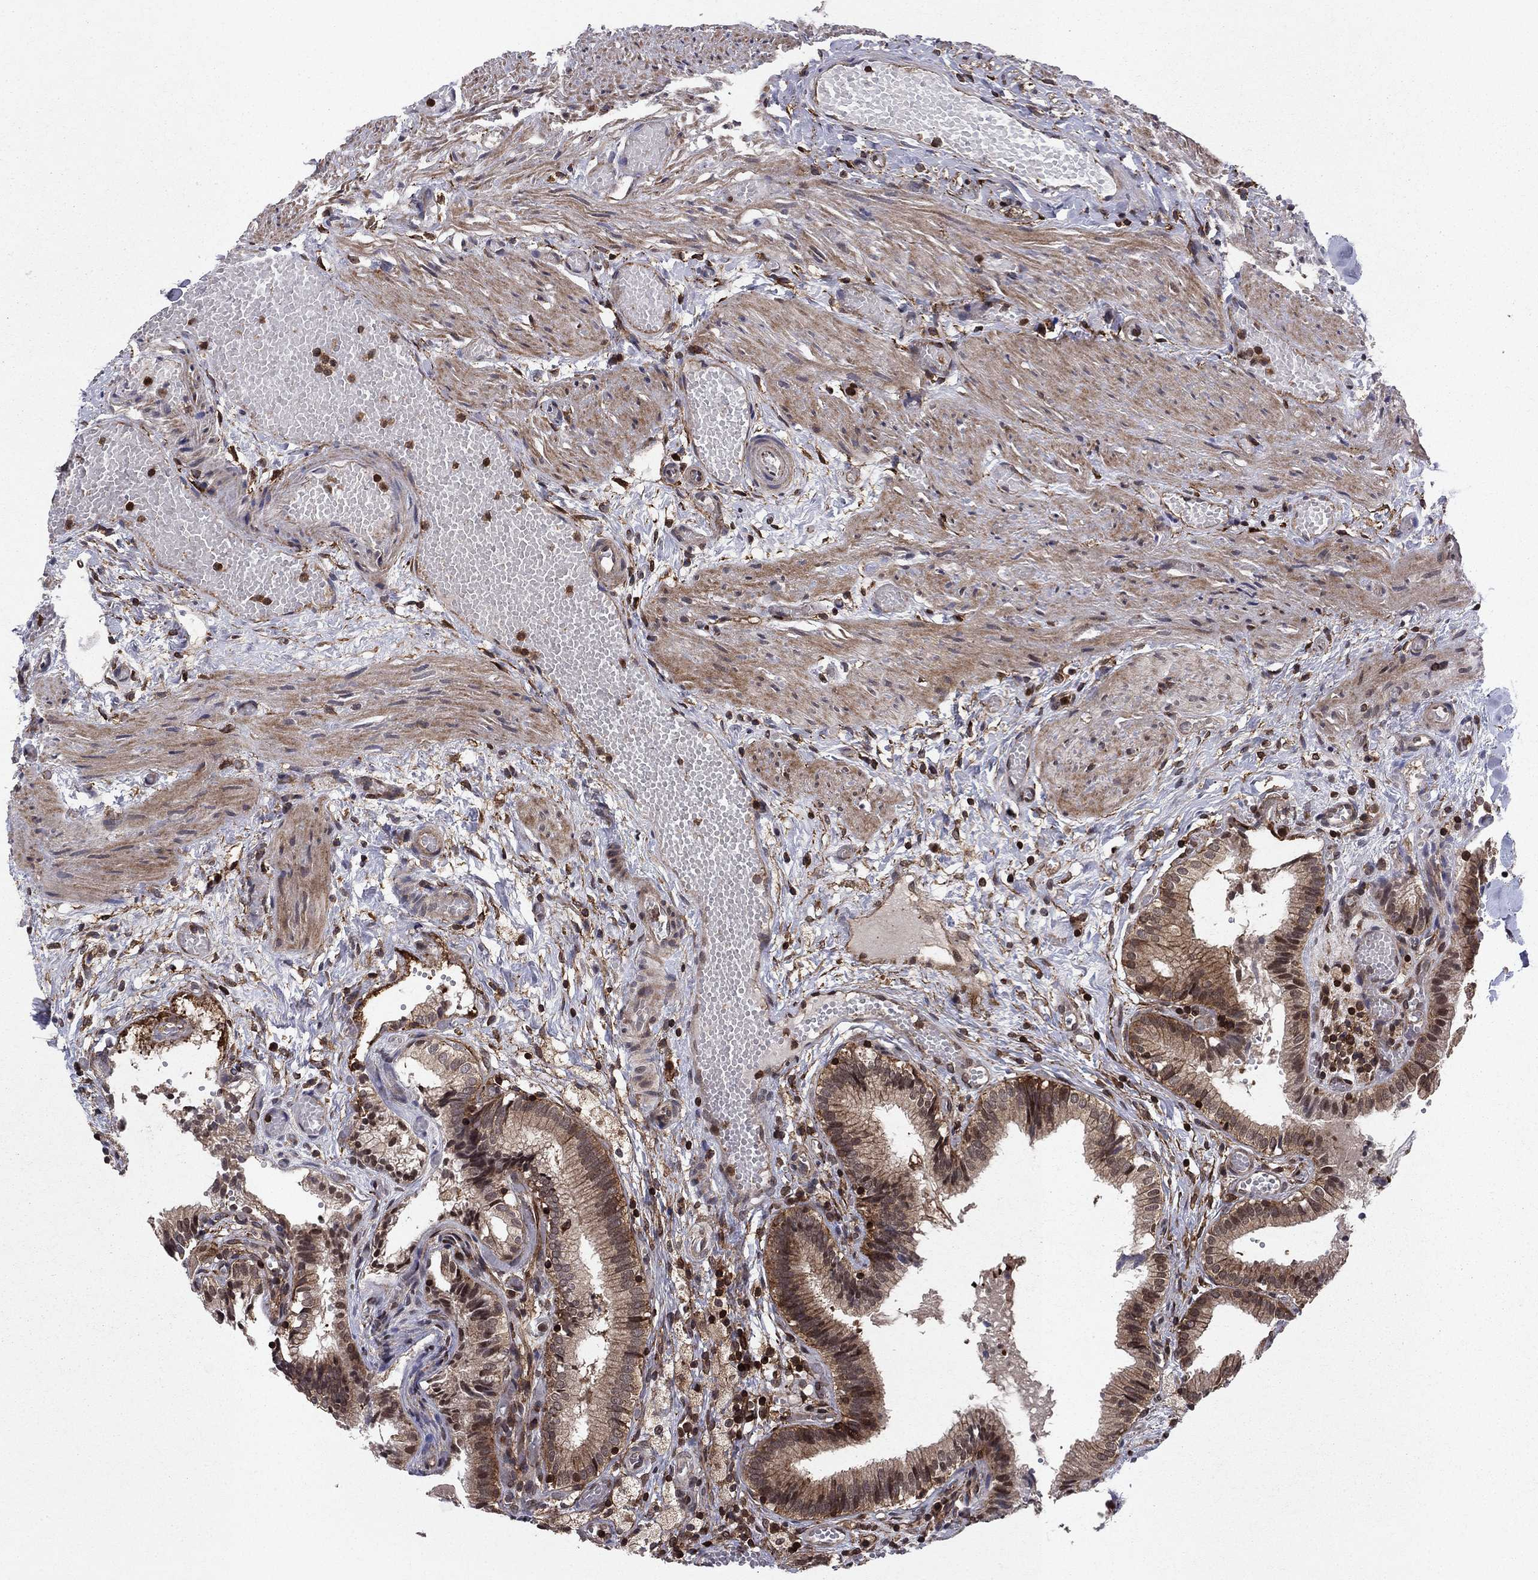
{"staining": {"intensity": "strong", "quantity": ">75%", "location": "cytoplasmic/membranous"}, "tissue": "gallbladder", "cell_type": "Glandular cells", "image_type": "normal", "snomed": [{"axis": "morphology", "description": "Normal tissue, NOS"}, {"axis": "topography", "description": "Gallbladder"}], "caption": "This histopathology image exhibits benign gallbladder stained with IHC to label a protein in brown. The cytoplasmic/membranous of glandular cells show strong positivity for the protein. Nuclei are counter-stained blue.", "gene": "SSX2IP", "patient": {"sex": "female", "age": 24}}